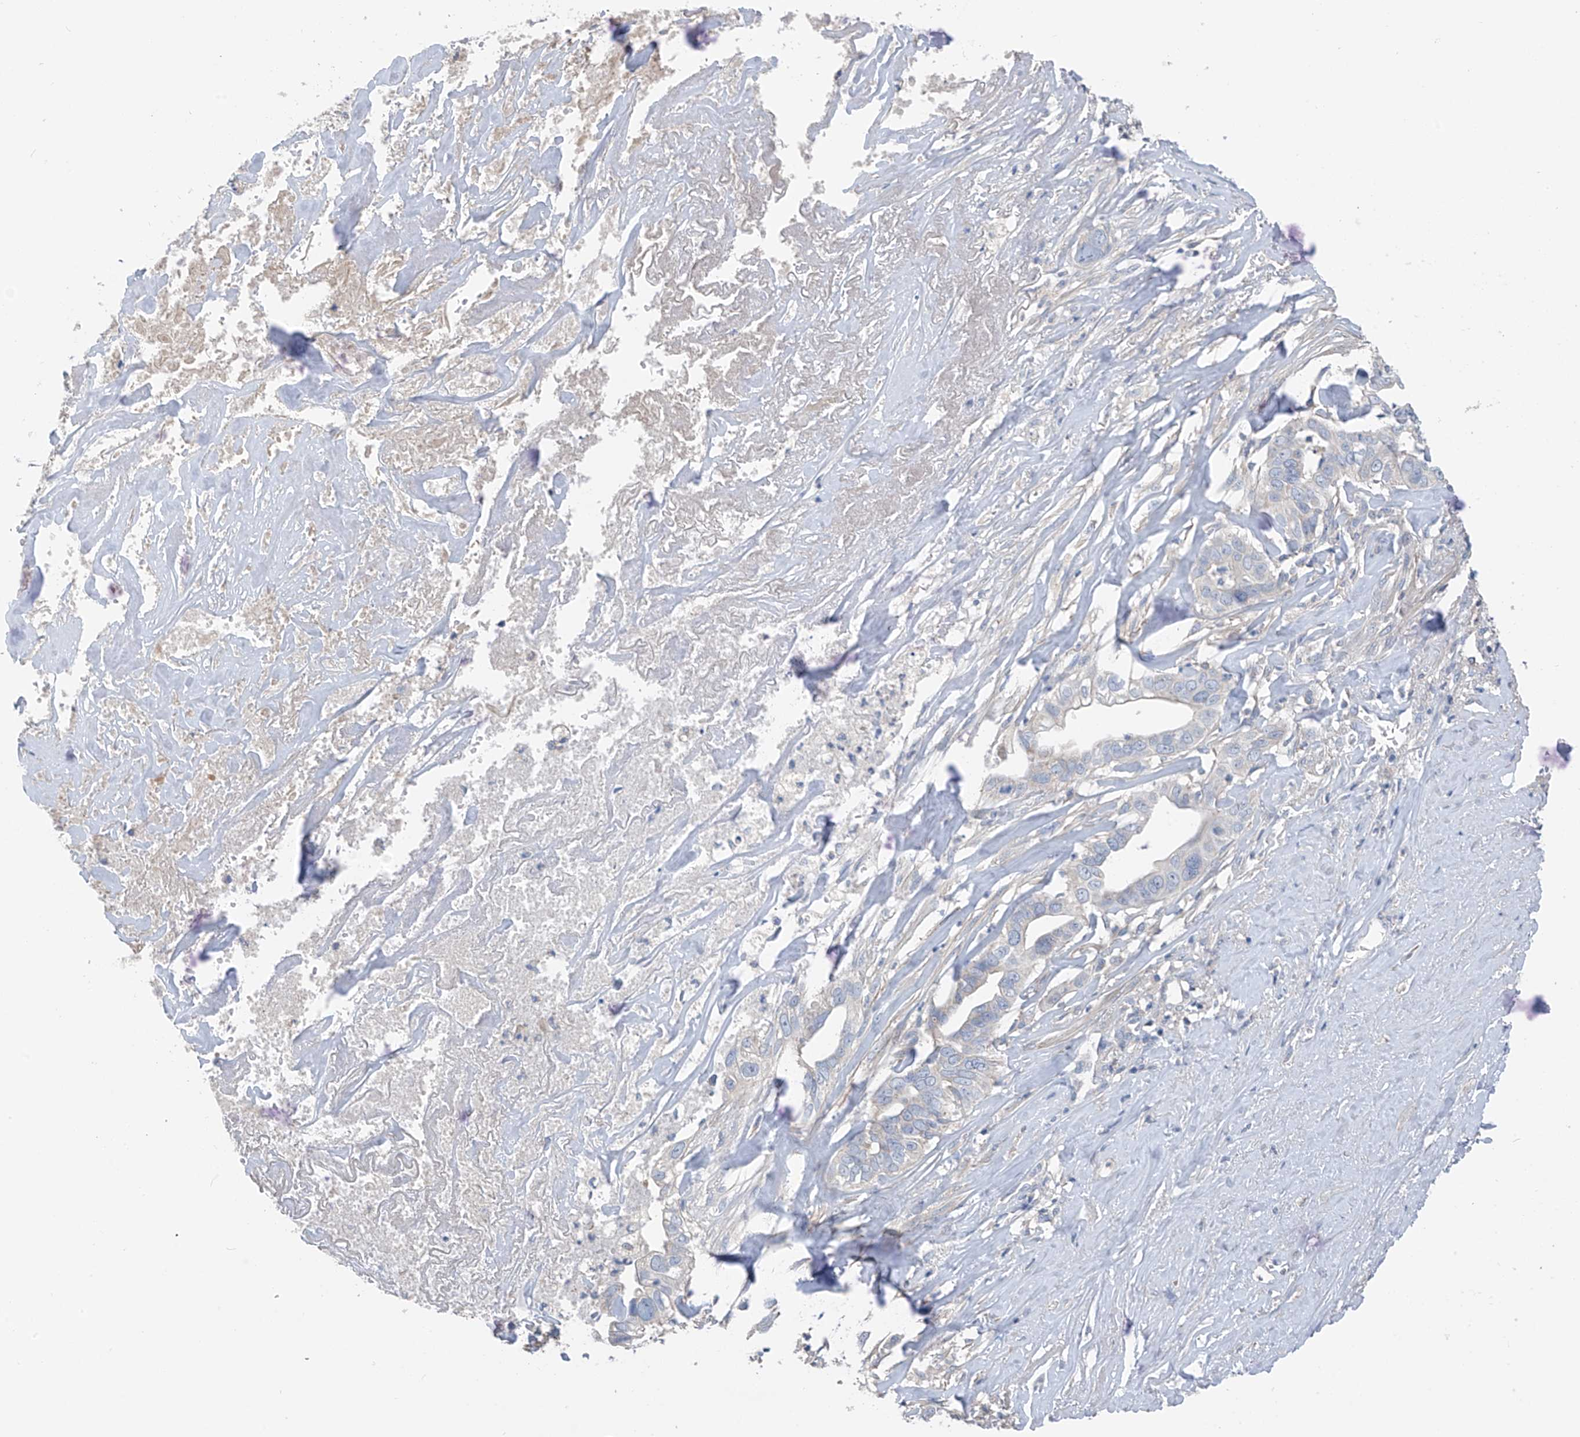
{"staining": {"intensity": "negative", "quantity": "none", "location": "none"}, "tissue": "liver cancer", "cell_type": "Tumor cells", "image_type": "cancer", "snomed": [{"axis": "morphology", "description": "Cholangiocarcinoma"}, {"axis": "topography", "description": "Liver"}], "caption": "An immunohistochemistry (IHC) micrograph of liver cancer (cholangiocarcinoma) is shown. There is no staining in tumor cells of liver cancer (cholangiocarcinoma).", "gene": "SYN3", "patient": {"sex": "female", "age": 79}}